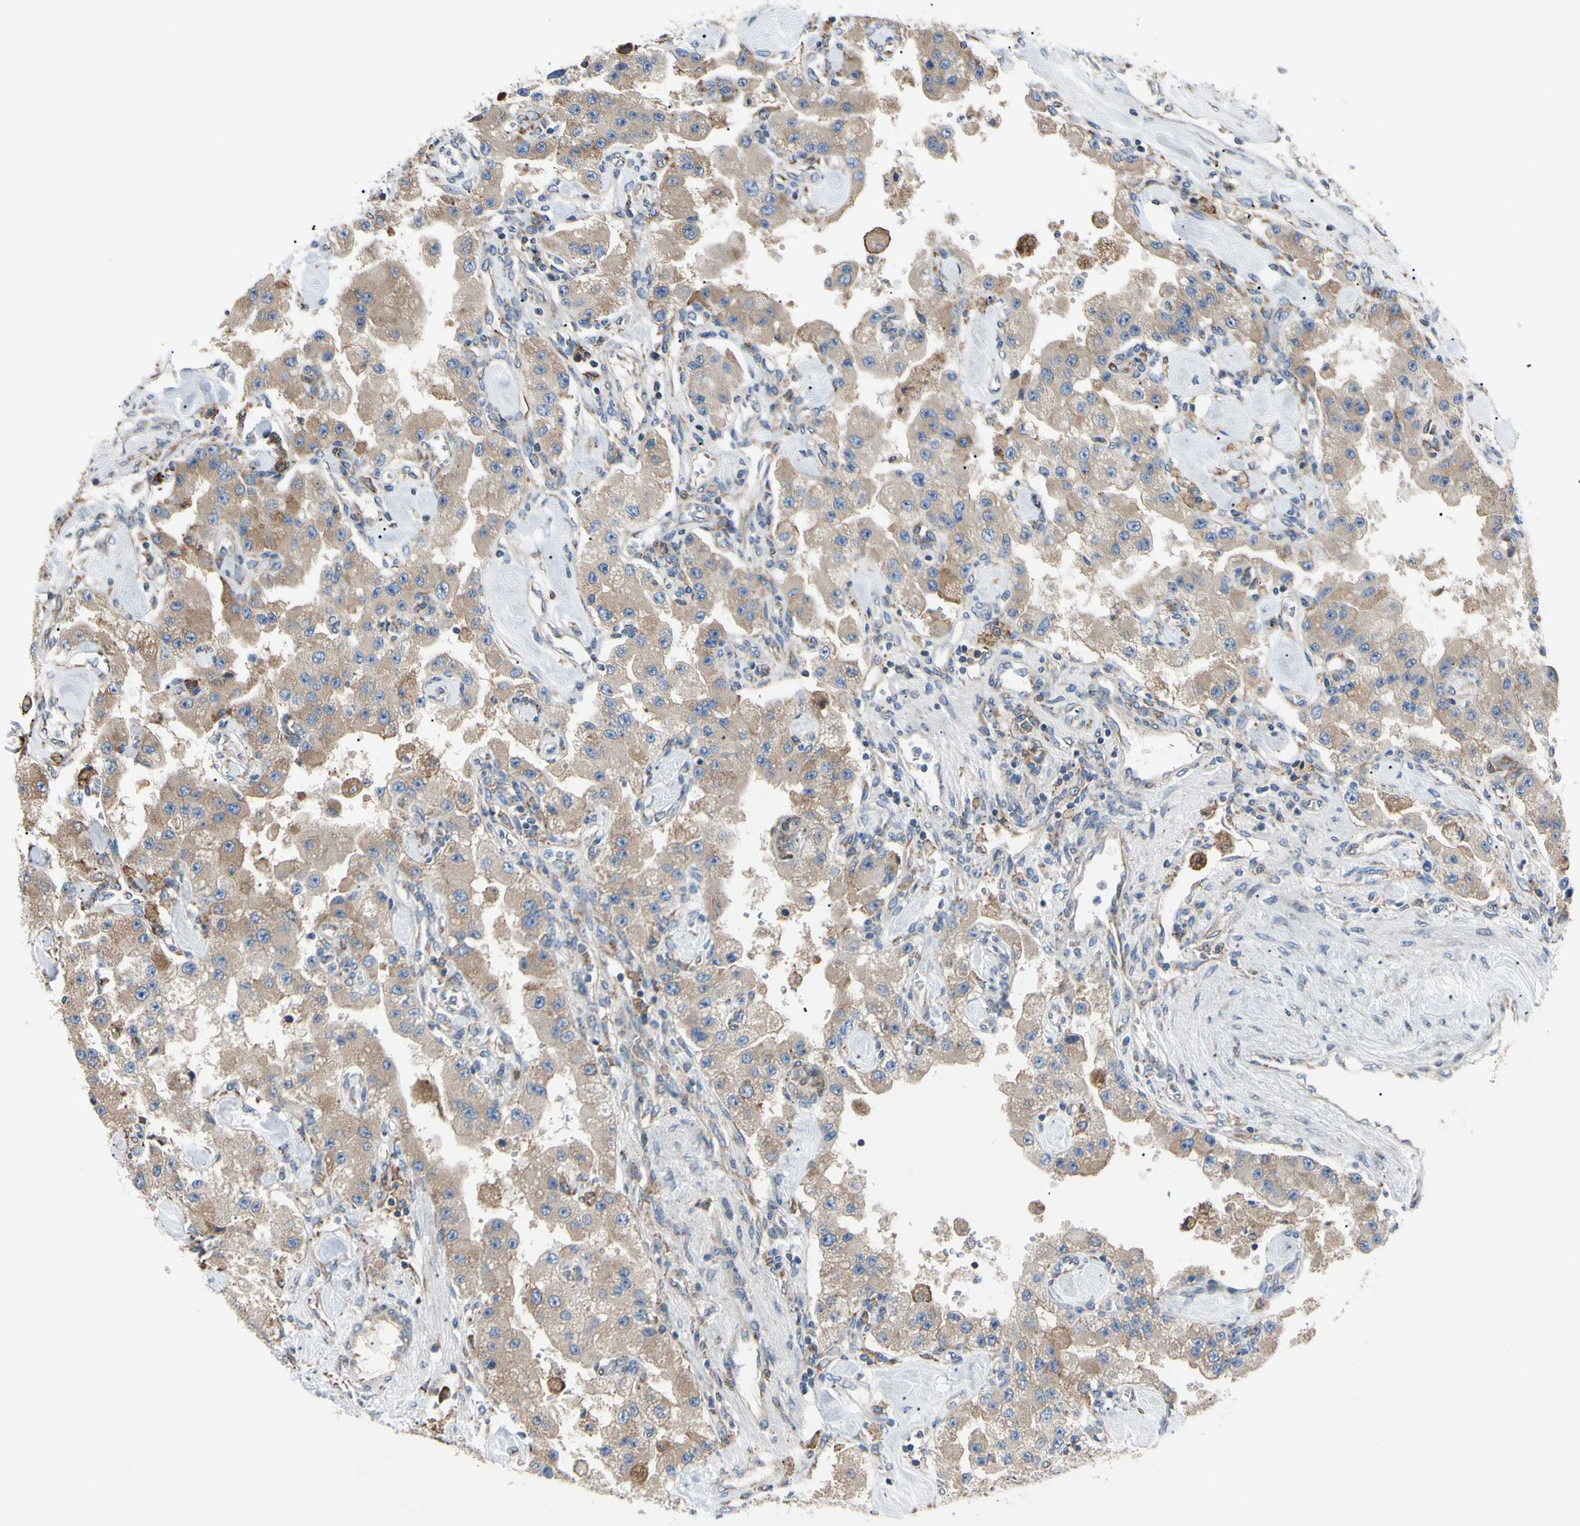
{"staining": {"intensity": "moderate", "quantity": ">75%", "location": "cytoplasmic/membranous"}, "tissue": "carcinoid", "cell_type": "Tumor cells", "image_type": "cancer", "snomed": [{"axis": "morphology", "description": "Carcinoid, malignant, NOS"}, {"axis": "topography", "description": "Pancreas"}], "caption": "Protein staining of malignant carcinoid tissue reveals moderate cytoplasmic/membranous staining in approximately >75% of tumor cells.", "gene": "BMF", "patient": {"sex": "male", "age": 41}}